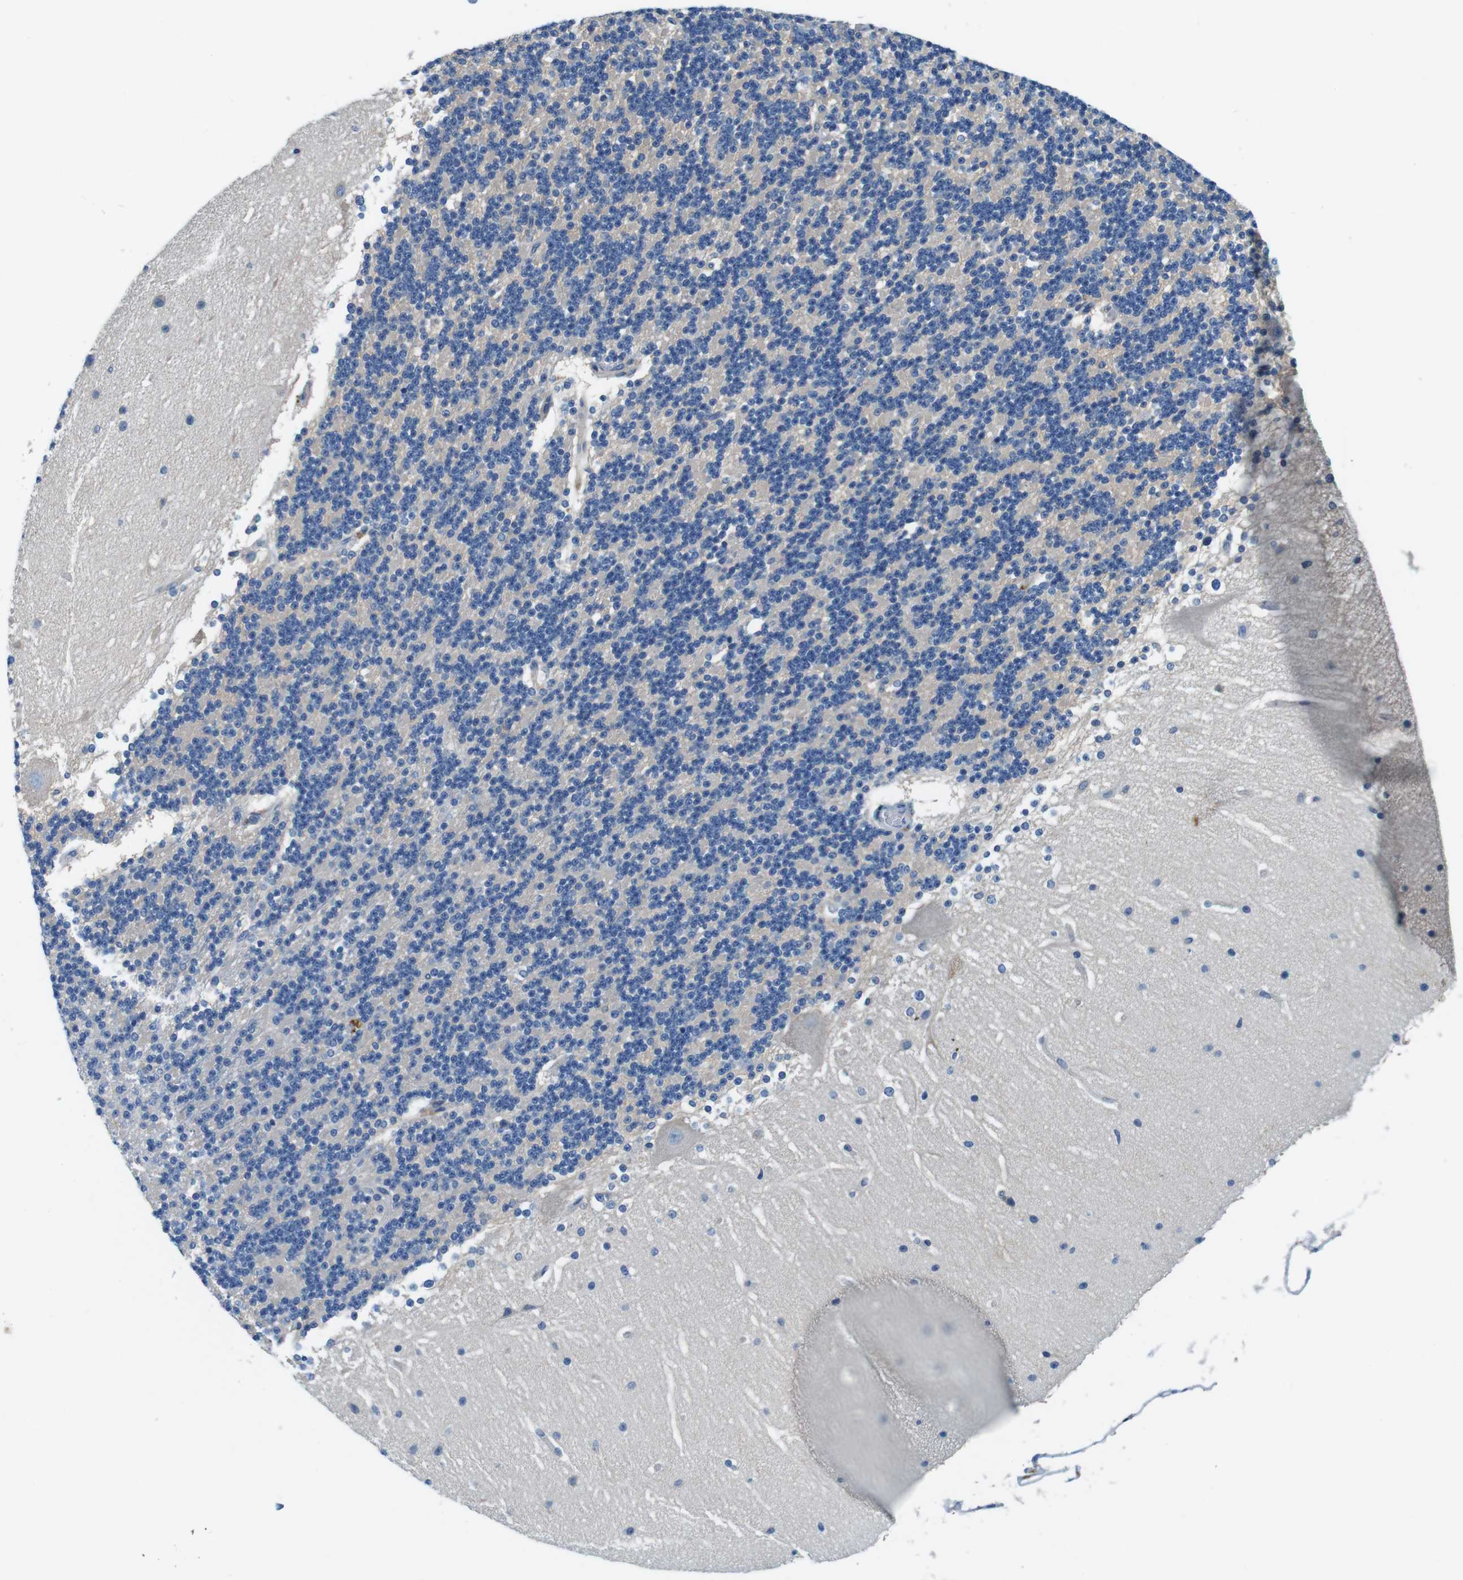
{"staining": {"intensity": "negative", "quantity": "none", "location": "none"}, "tissue": "cerebellum", "cell_type": "Cells in granular layer", "image_type": "normal", "snomed": [{"axis": "morphology", "description": "Normal tissue, NOS"}, {"axis": "topography", "description": "Cerebellum"}], "caption": "There is no significant expression in cells in granular layer of cerebellum. (Immunohistochemistry, brightfield microscopy, high magnification).", "gene": "DENND4C", "patient": {"sex": "female", "age": 19}}